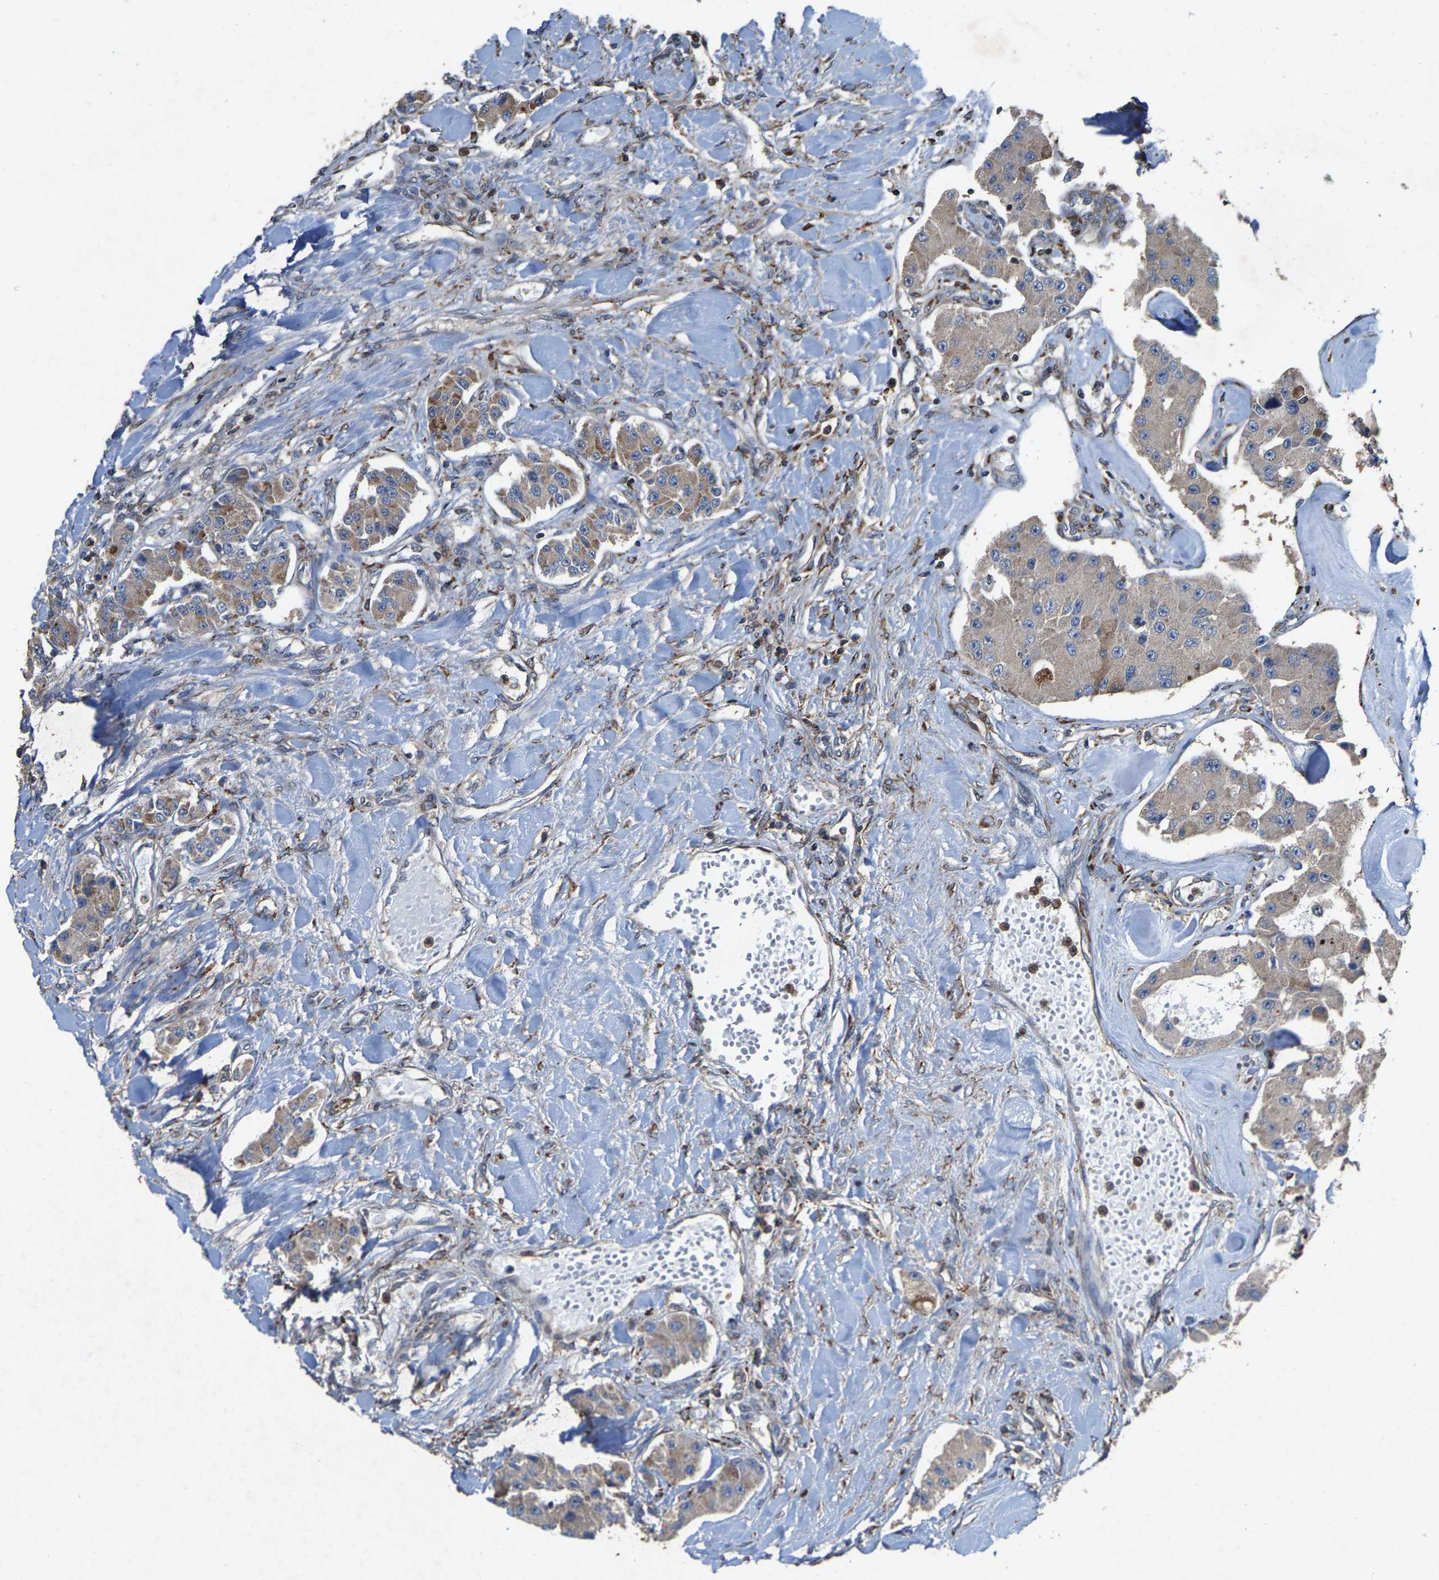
{"staining": {"intensity": "weak", "quantity": "<25%", "location": "cytoplasmic/membranous"}, "tissue": "carcinoid", "cell_type": "Tumor cells", "image_type": "cancer", "snomed": [{"axis": "morphology", "description": "Carcinoid, malignant, NOS"}, {"axis": "topography", "description": "Pancreas"}], "caption": "A photomicrograph of carcinoid stained for a protein displays no brown staining in tumor cells. Brightfield microscopy of immunohistochemistry stained with DAB (3,3'-diaminobenzidine) (brown) and hematoxylin (blue), captured at high magnification.", "gene": "FGD3", "patient": {"sex": "male", "age": 41}}